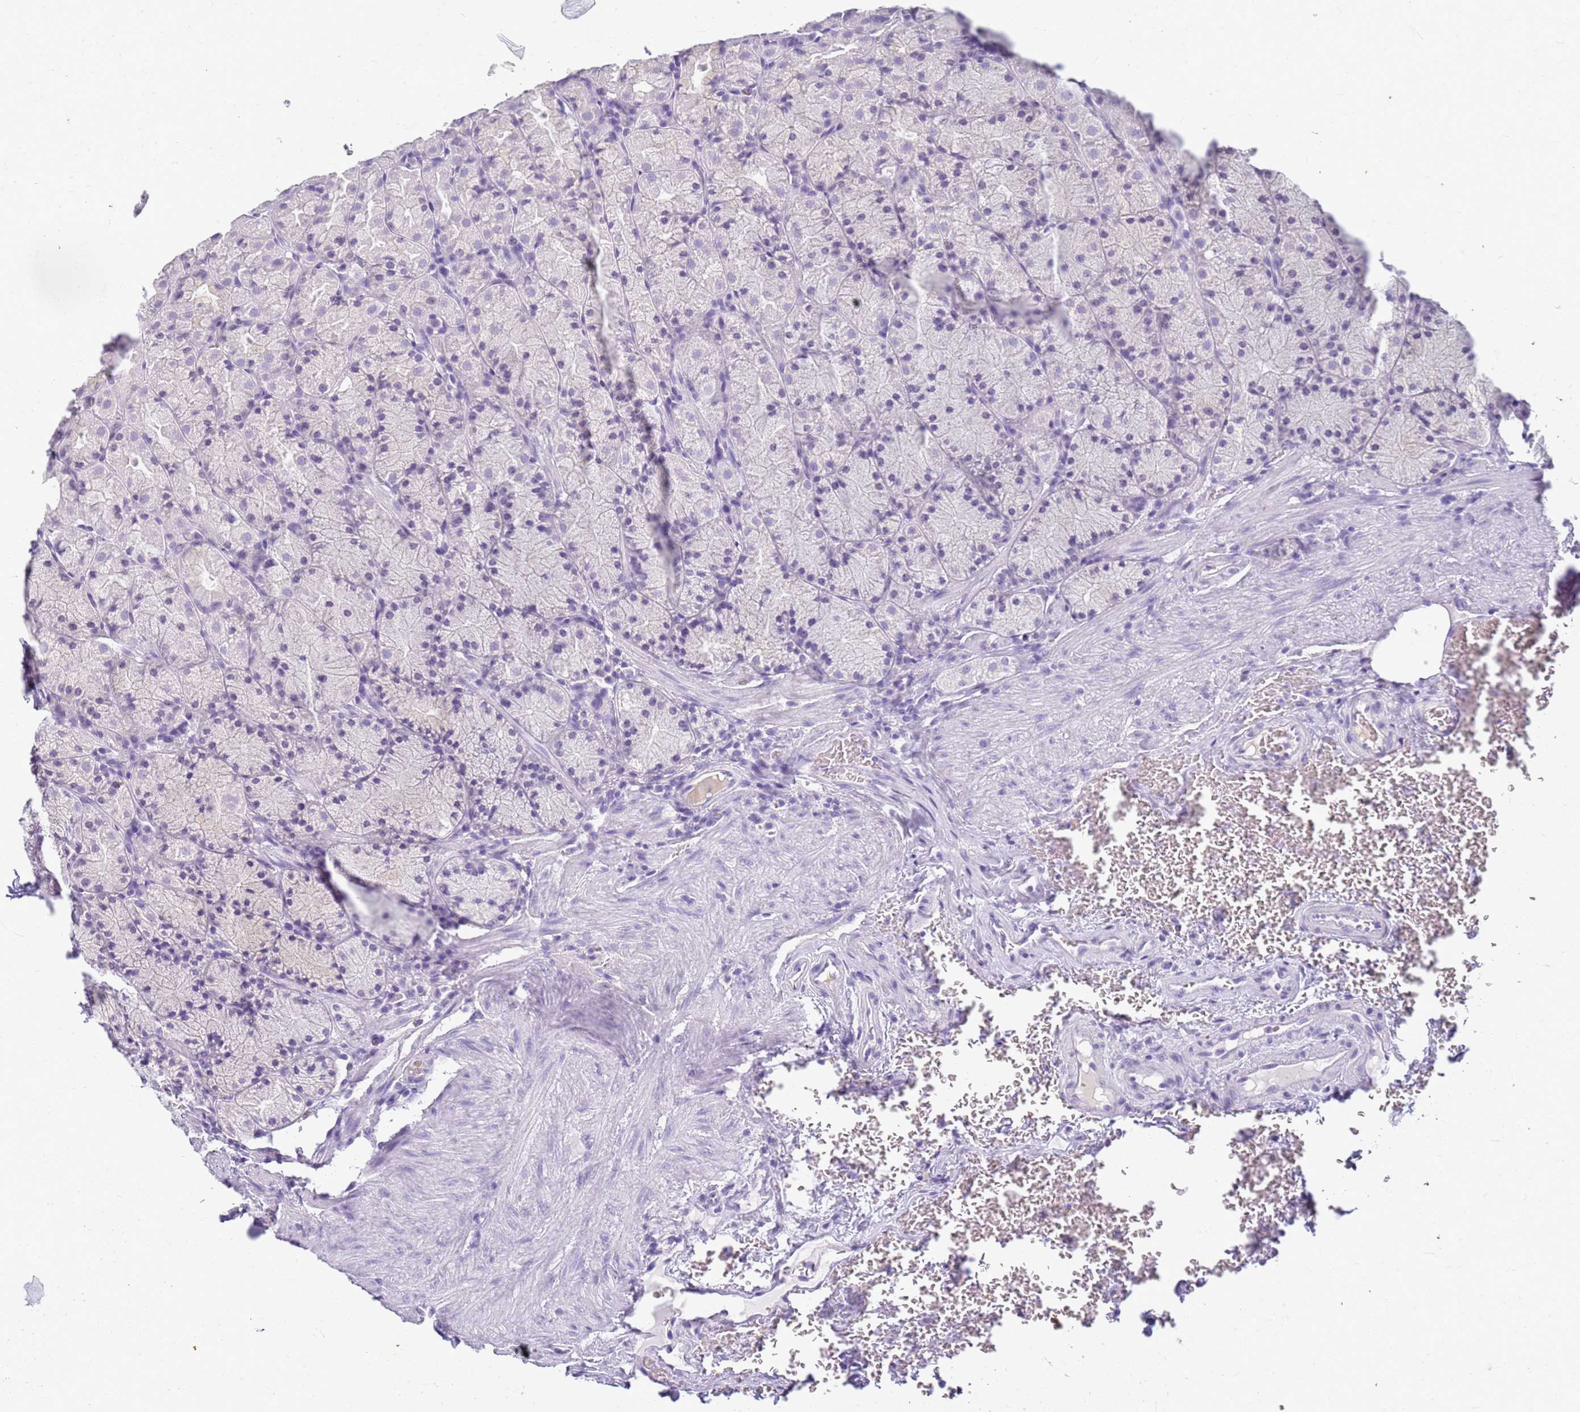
{"staining": {"intensity": "negative", "quantity": "none", "location": "none"}, "tissue": "stomach", "cell_type": "Glandular cells", "image_type": "normal", "snomed": [{"axis": "morphology", "description": "Normal tissue, NOS"}, {"axis": "topography", "description": "Stomach, upper"}, {"axis": "topography", "description": "Stomach, lower"}], "caption": "Immunohistochemistry (IHC) photomicrograph of normal stomach: stomach stained with DAB (3,3'-diaminobenzidine) exhibits no significant protein expression in glandular cells. Nuclei are stained in blue.", "gene": "CFAP100", "patient": {"sex": "male", "age": 80}}